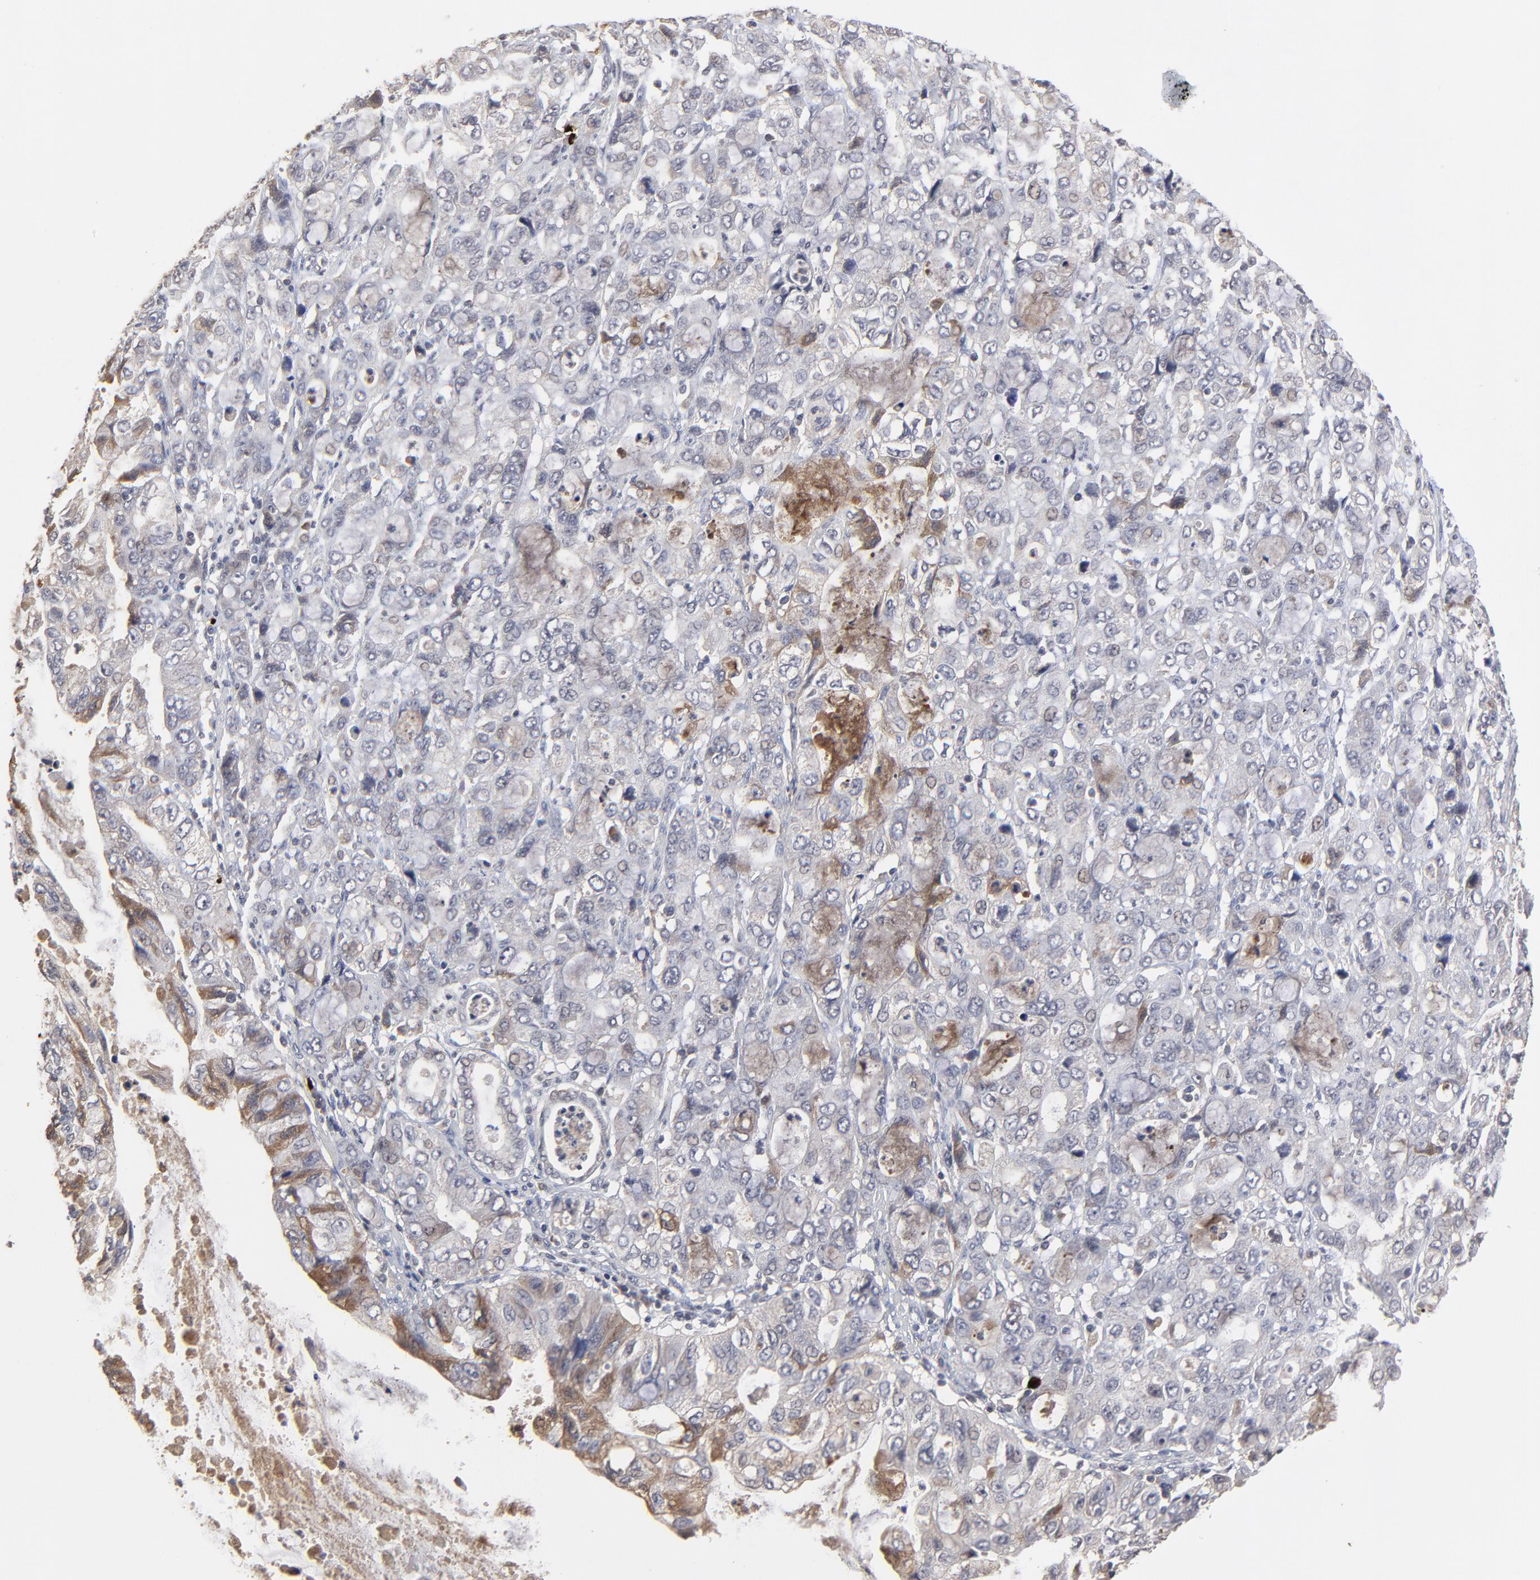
{"staining": {"intensity": "weak", "quantity": "25%-75%", "location": "cytoplasmic/membranous"}, "tissue": "stomach cancer", "cell_type": "Tumor cells", "image_type": "cancer", "snomed": [{"axis": "morphology", "description": "Adenocarcinoma, NOS"}, {"axis": "topography", "description": "Stomach, upper"}], "caption": "Human stomach cancer (adenocarcinoma) stained with a brown dye displays weak cytoplasmic/membranous positive positivity in approximately 25%-75% of tumor cells.", "gene": "VPREB3", "patient": {"sex": "female", "age": 52}}